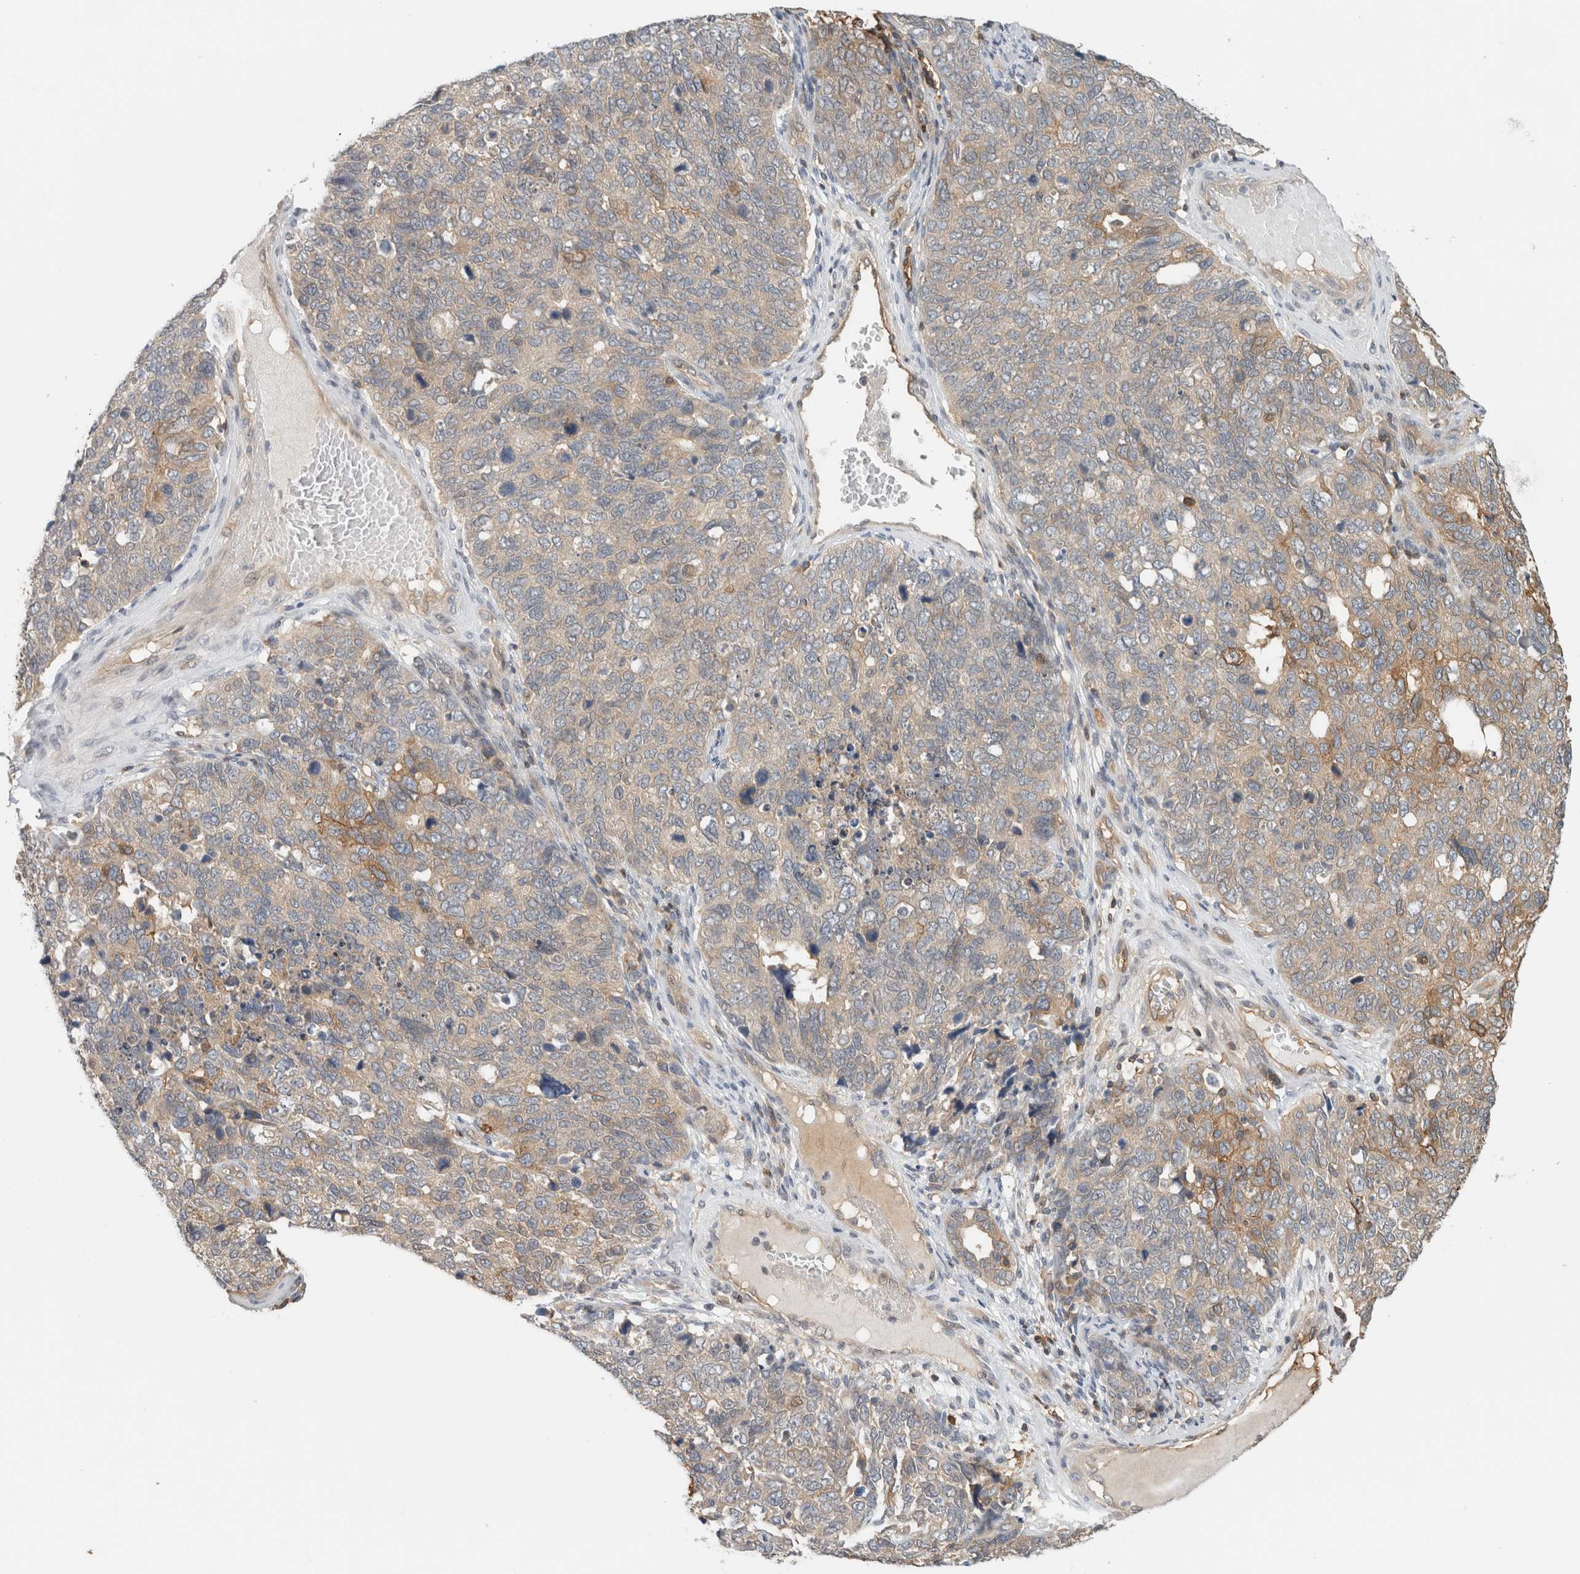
{"staining": {"intensity": "moderate", "quantity": "<25%", "location": "cytoplasmic/membranous"}, "tissue": "cervical cancer", "cell_type": "Tumor cells", "image_type": "cancer", "snomed": [{"axis": "morphology", "description": "Squamous cell carcinoma, NOS"}, {"axis": "topography", "description": "Cervix"}], "caption": "Brown immunohistochemical staining in squamous cell carcinoma (cervical) exhibits moderate cytoplasmic/membranous expression in approximately <25% of tumor cells.", "gene": "PFDN4", "patient": {"sex": "female", "age": 63}}